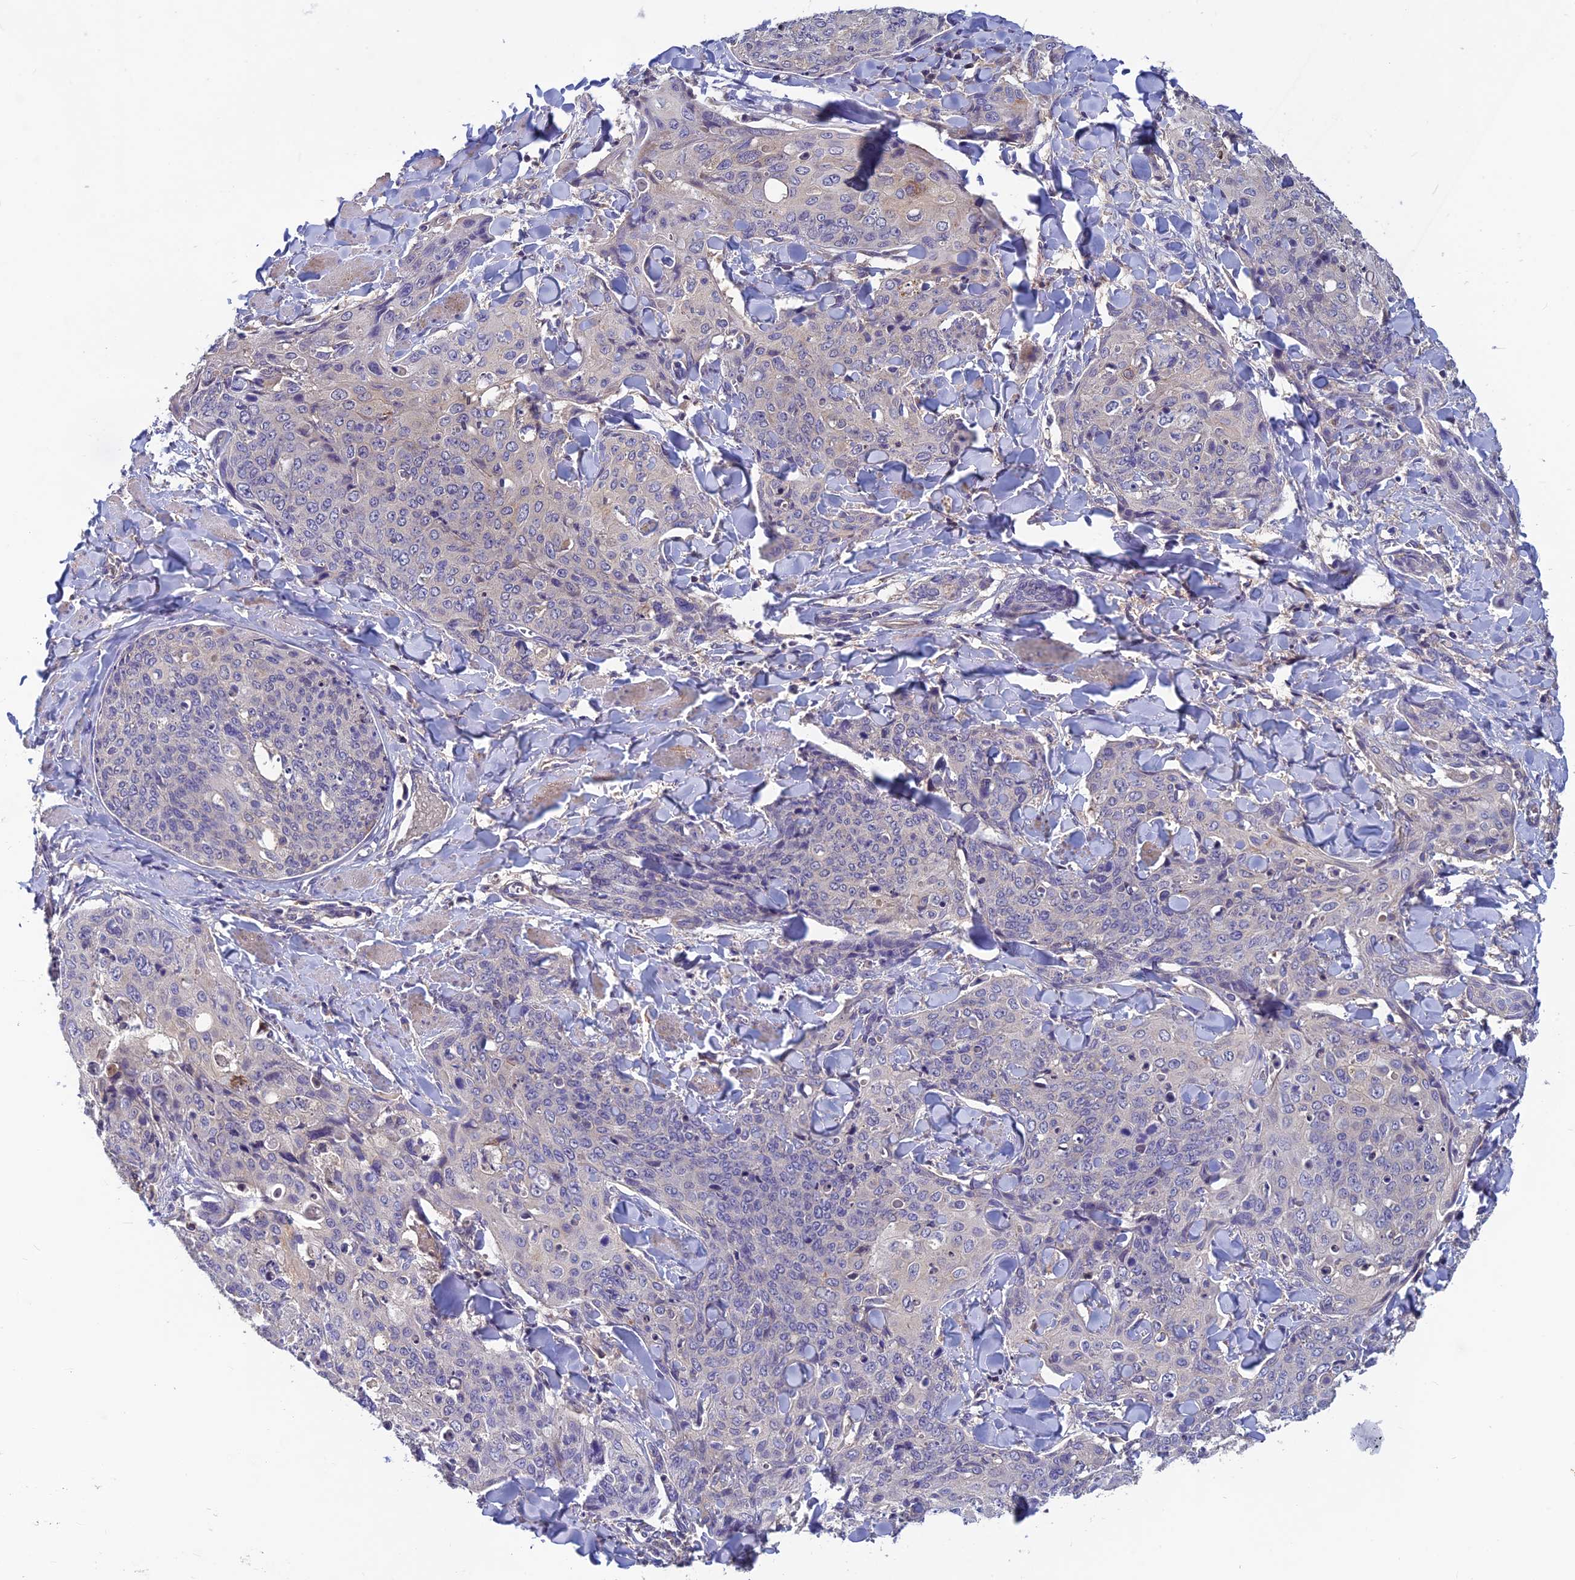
{"staining": {"intensity": "negative", "quantity": "none", "location": "none"}, "tissue": "skin cancer", "cell_type": "Tumor cells", "image_type": "cancer", "snomed": [{"axis": "morphology", "description": "Squamous cell carcinoma, NOS"}, {"axis": "topography", "description": "Skin"}, {"axis": "topography", "description": "Vulva"}], "caption": "Immunohistochemical staining of human skin cancer reveals no significant staining in tumor cells. Nuclei are stained in blue.", "gene": "HECA", "patient": {"sex": "female", "age": 85}}